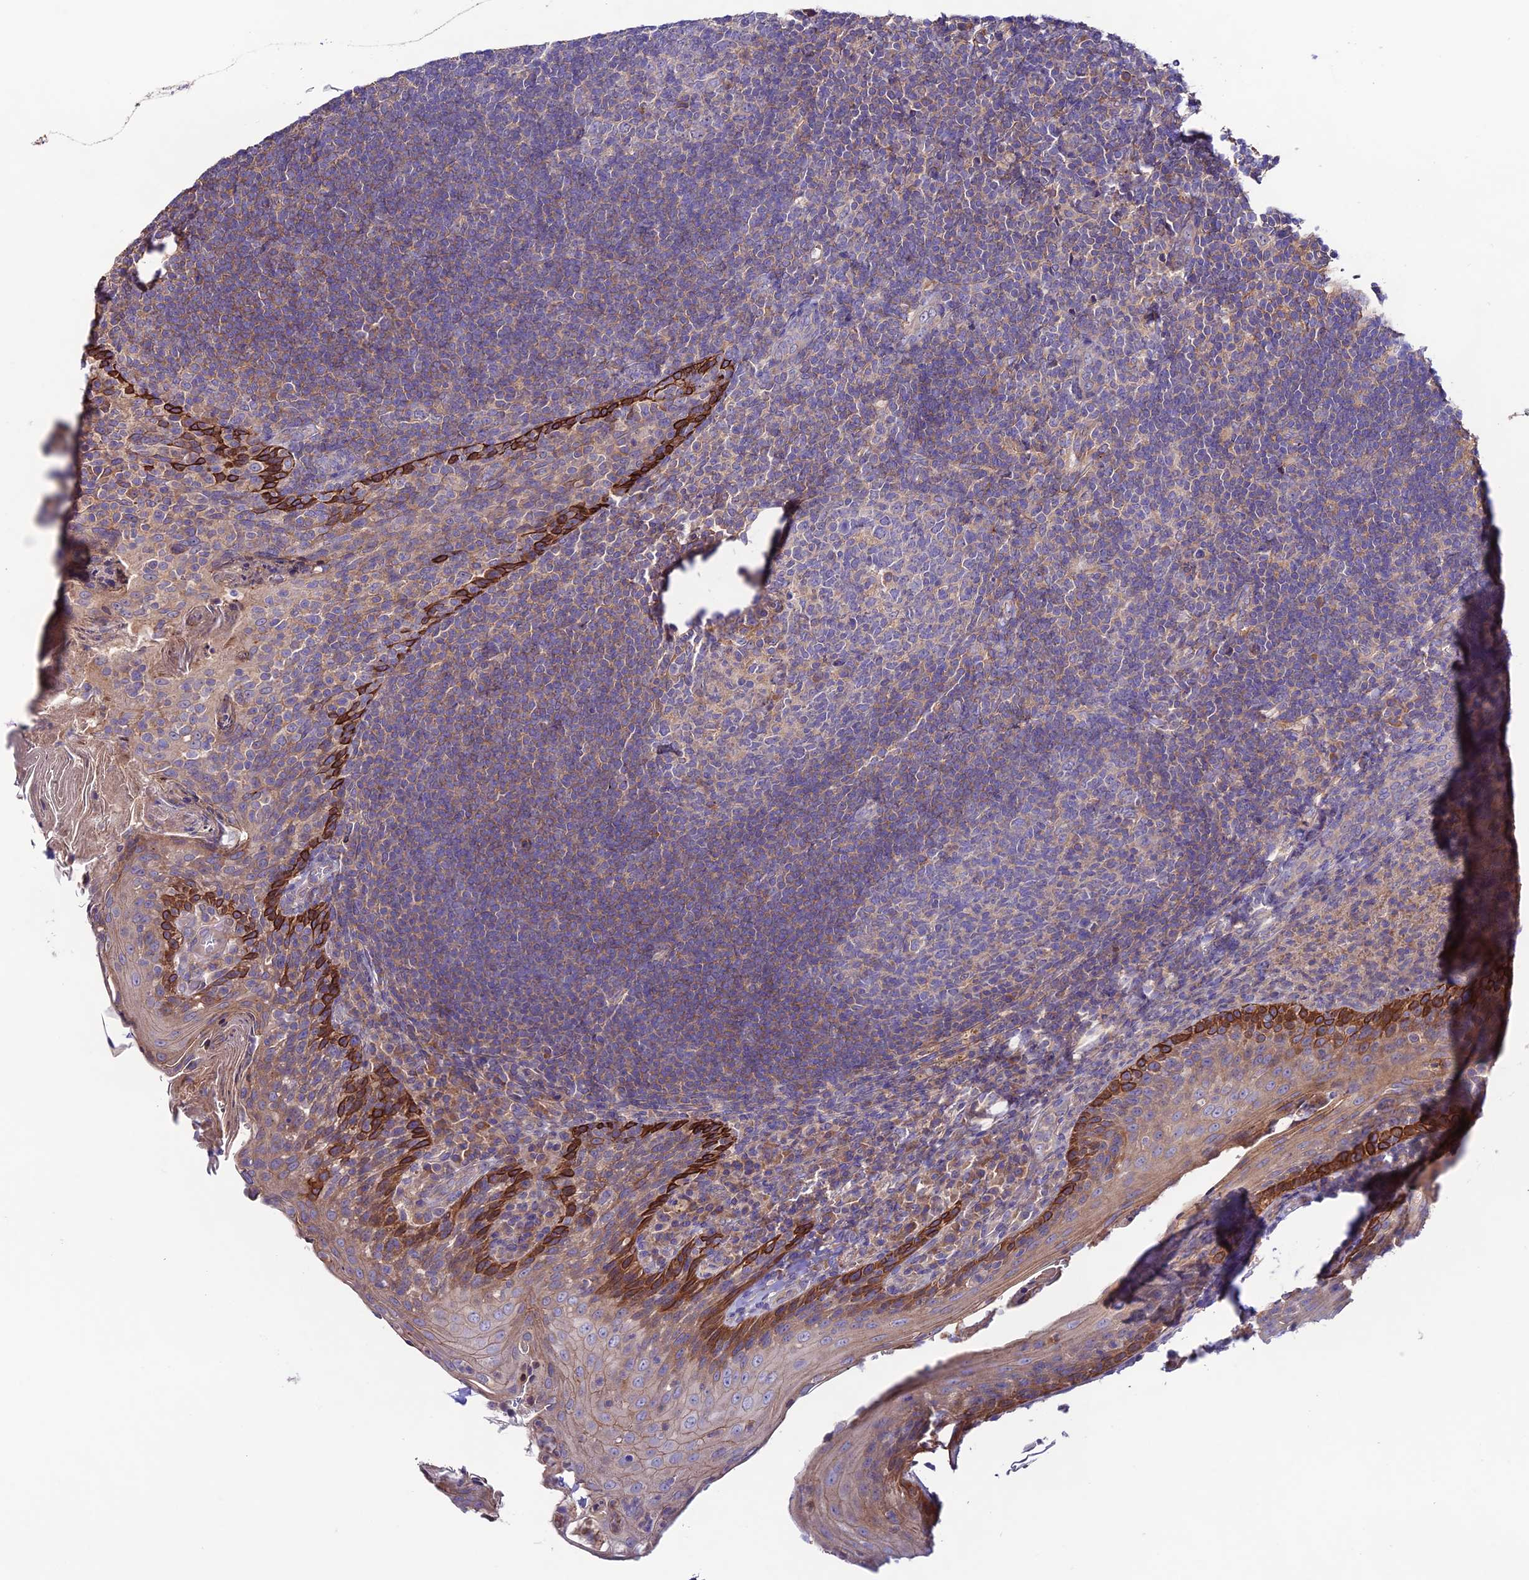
{"staining": {"intensity": "weak", "quantity": "<25%", "location": "cytoplasmic/membranous"}, "tissue": "tonsil", "cell_type": "Germinal center cells", "image_type": "normal", "snomed": [{"axis": "morphology", "description": "Normal tissue, NOS"}, {"axis": "topography", "description": "Tonsil"}], "caption": "Germinal center cells show no significant staining in normal tonsil. The staining was performed using DAB to visualize the protein expression in brown, while the nuclei were stained in blue with hematoxylin (Magnification: 20x).", "gene": "BRME1", "patient": {"sex": "female", "age": 10}}